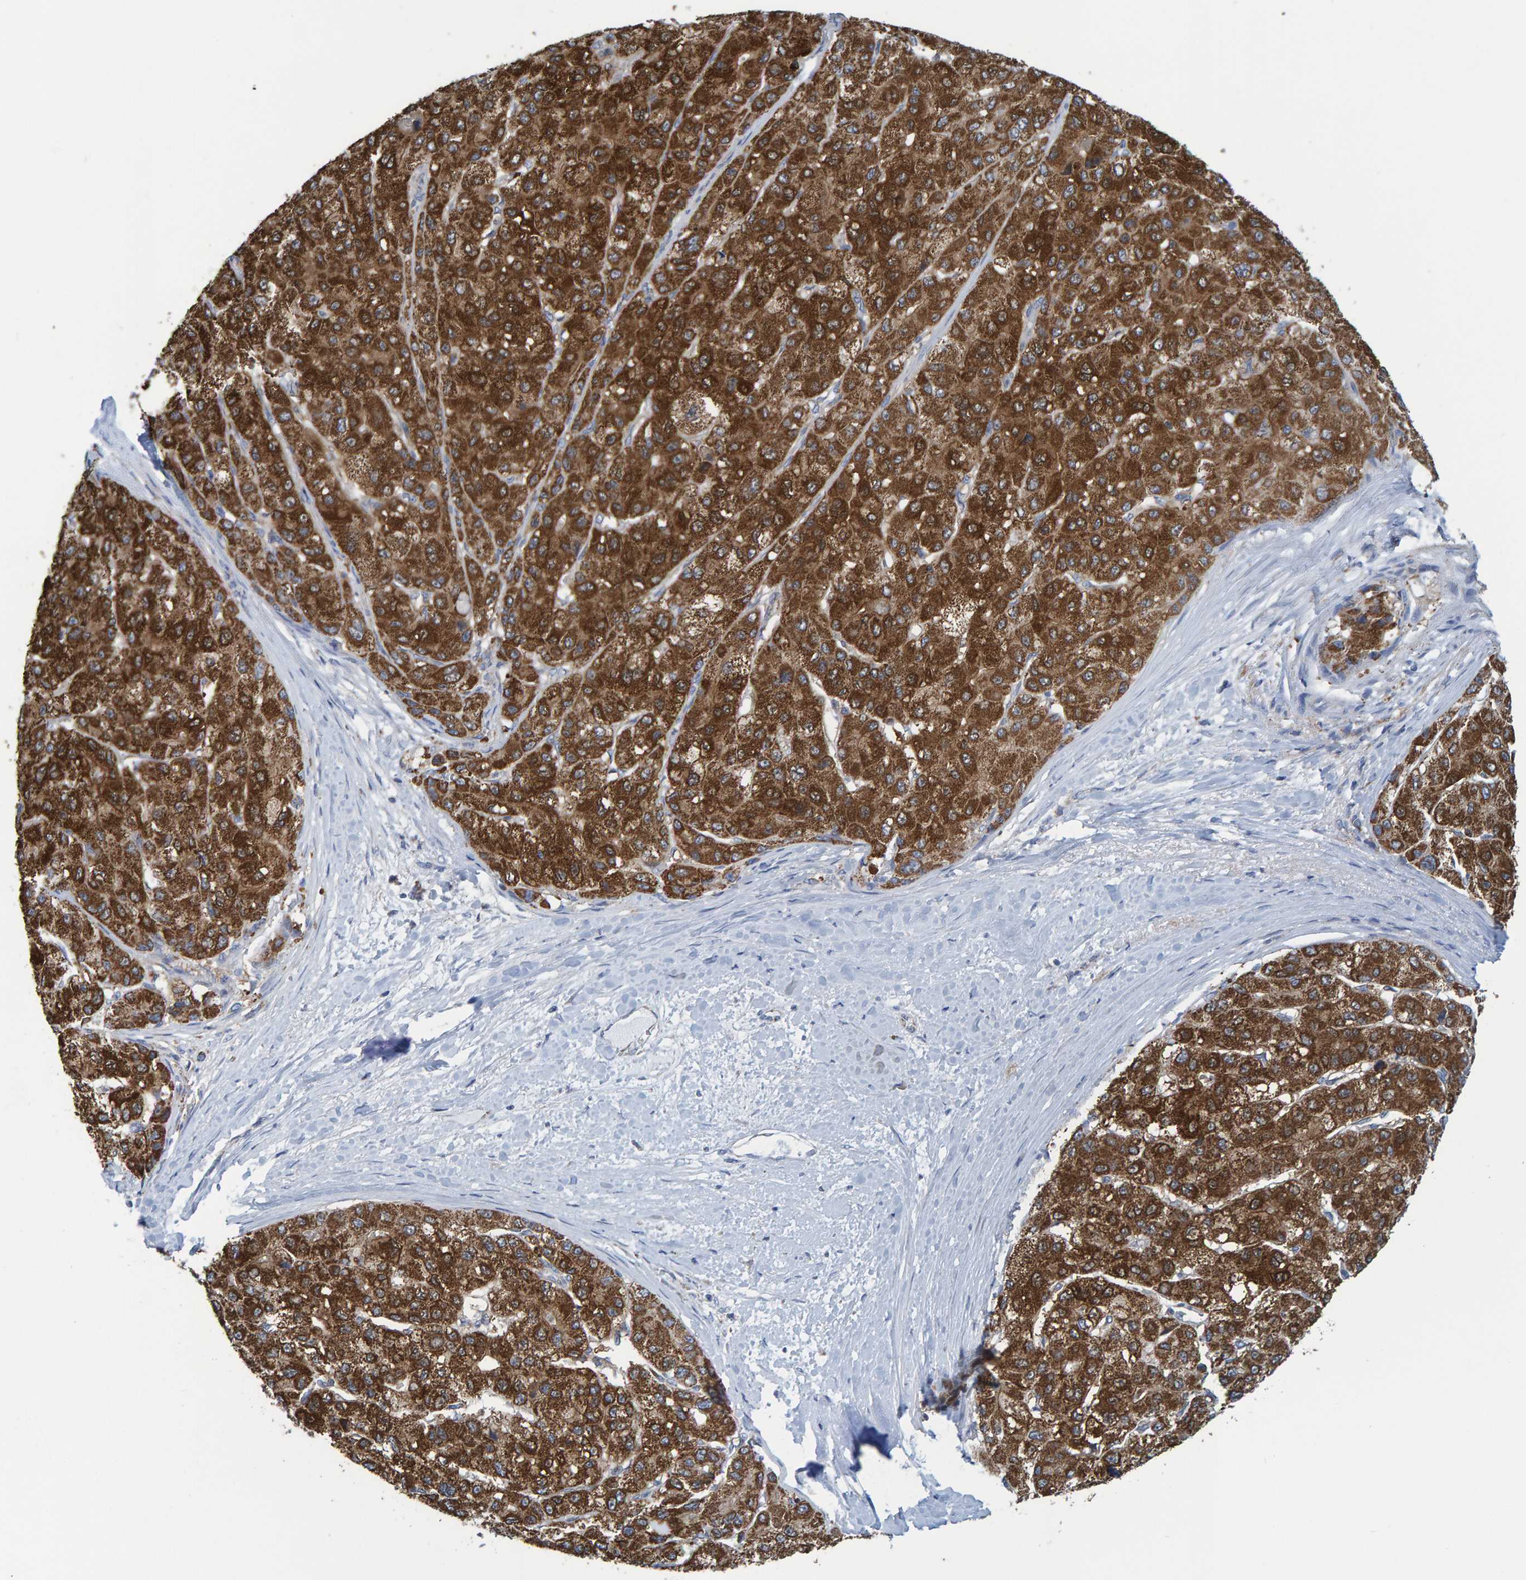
{"staining": {"intensity": "strong", "quantity": ">75%", "location": "cytoplasmic/membranous"}, "tissue": "liver cancer", "cell_type": "Tumor cells", "image_type": "cancer", "snomed": [{"axis": "morphology", "description": "Carcinoma, Hepatocellular, NOS"}, {"axis": "topography", "description": "Liver"}], "caption": "Immunohistochemical staining of human liver hepatocellular carcinoma exhibits high levels of strong cytoplasmic/membranous positivity in approximately >75% of tumor cells. Nuclei are stained in blue.", "gene": "MRPS7", "patient": {"sex": "male", "age": 80}}